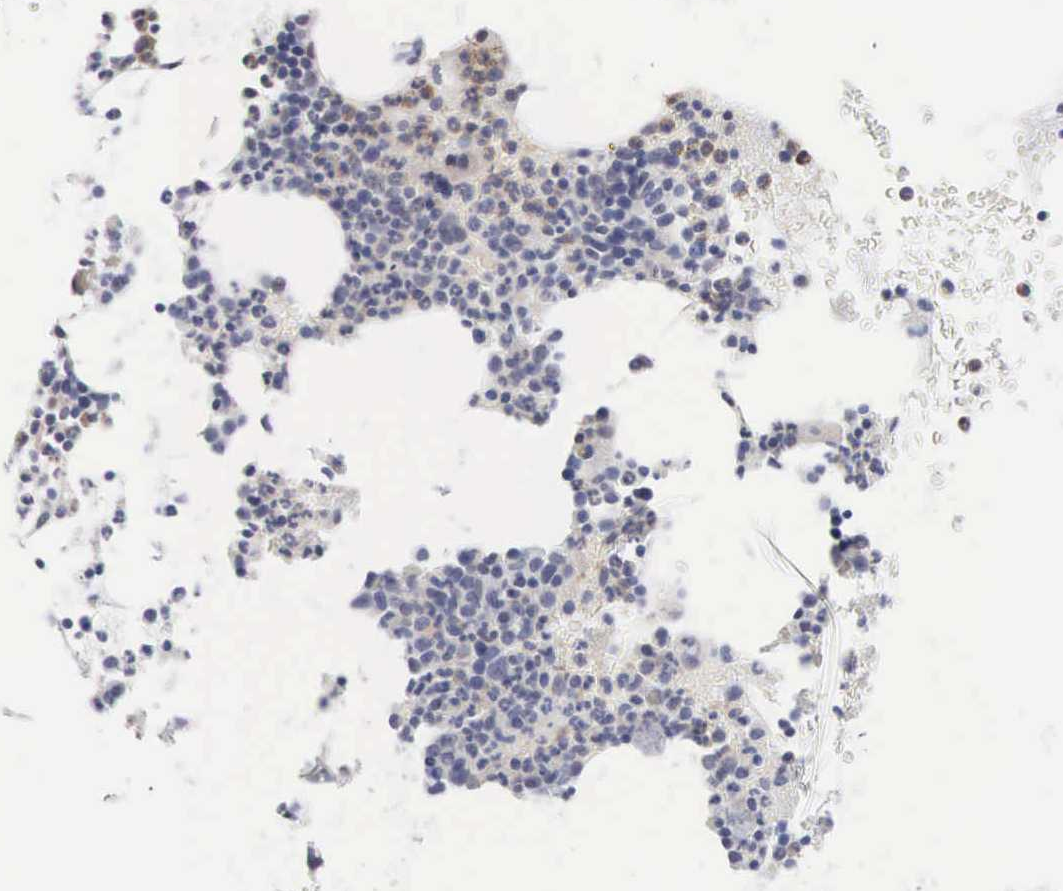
{"staining": {"intensity": "negative", "quantity": "none", "location": "none"}, "tissue": "bone marrow", "cell_type": "Hematopoietic cells", "image_type": "normal", "snomed": [{"axis": "morphology", "description": "Normal tissue, NOS"}, {"axis": "topography", "description": "Bone marrow"}], "caption": "DAB (3,3'-diaminobenzidine) immunohistochemical staining of normal human bone marrow shows no significant positivity in hematopoietic cells.", "gene": "ACOT4", "patient": {"sex": "male", "age": 82}}